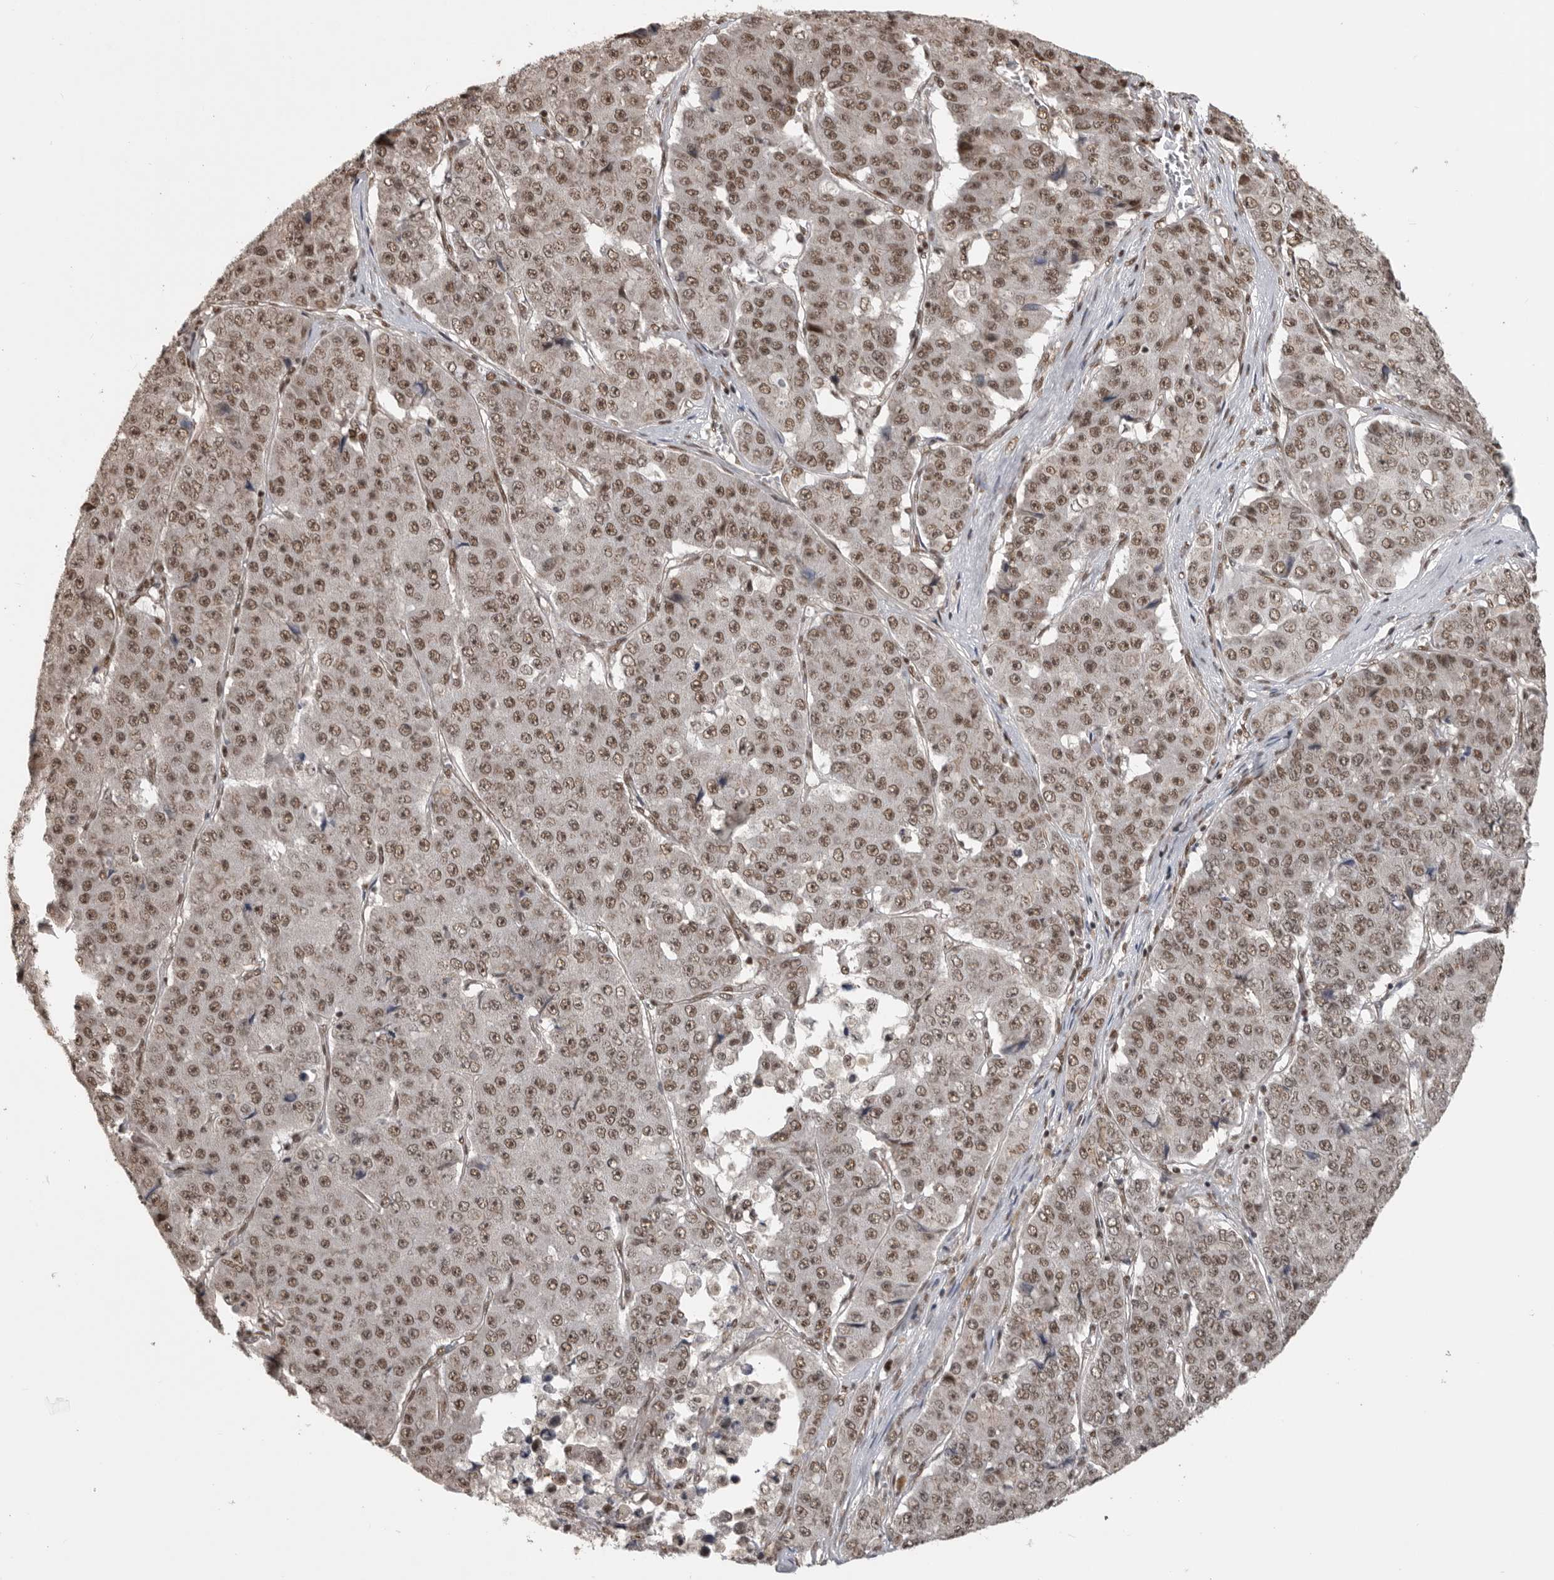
{"staining": {"intensity": "moderate", "quantity": ">75%", "location": "nuclear"}, "tissue": "pancreatic cancer", "cell_type": "Tumor cells", "image_type": "cancer", "snomed": [{"axis": "morphology", "description": "Adenocarcinoma, NOS"}, {"axis": "topography", "description": "Pancreas"}], "caption": "Immunohistochemical staining of human pancreatic cancer exhibits moderate nuclear protein positivity in about >75% of tumor cells.", "gene": "CBLL1", "patient": {"sex": "male", "age": 50}}